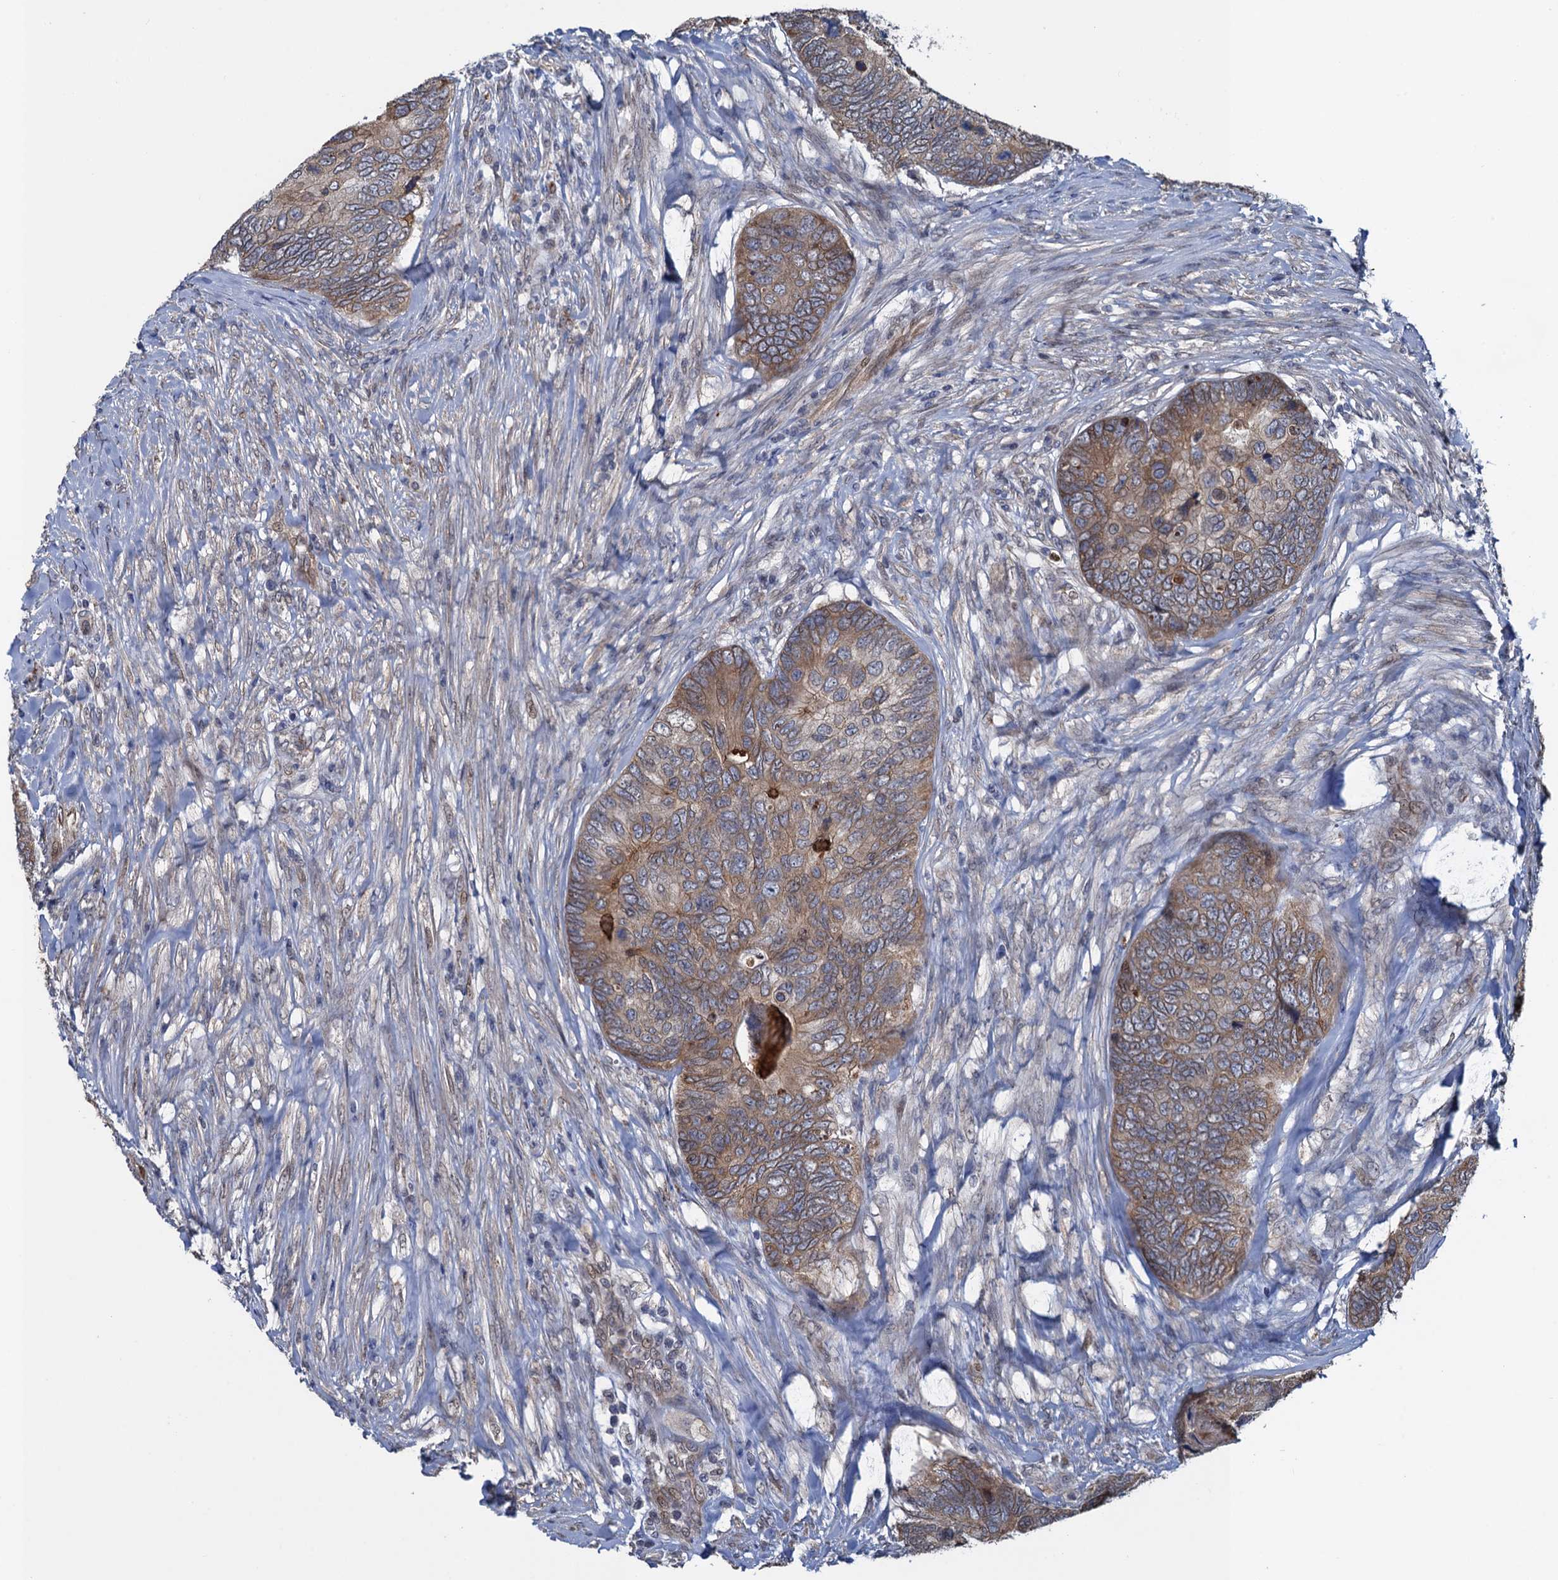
{"staining": {"intensity": "weak", "quantity": "25%-75%", "location": "cytoplasmic/membranous"}, "tissue": "colorectal cancer", "cell_type": "Tumor cells", "image_type": "cancer", "snomed": [{"axis": "morphology", "description": "Adenocarcinoma, NOS"}, {"axis": "topography", "description": "Colon"}], "caption": "High-power microscopy captured an IHC micrograph of colorectal cancer (adenocarcinoma), revealing weak cytoplasmic/membranous positivity in approximately 25%-75% of tumor cells.", "gene": "EVX2", "patient": {"sex": "female", "age": 67}}